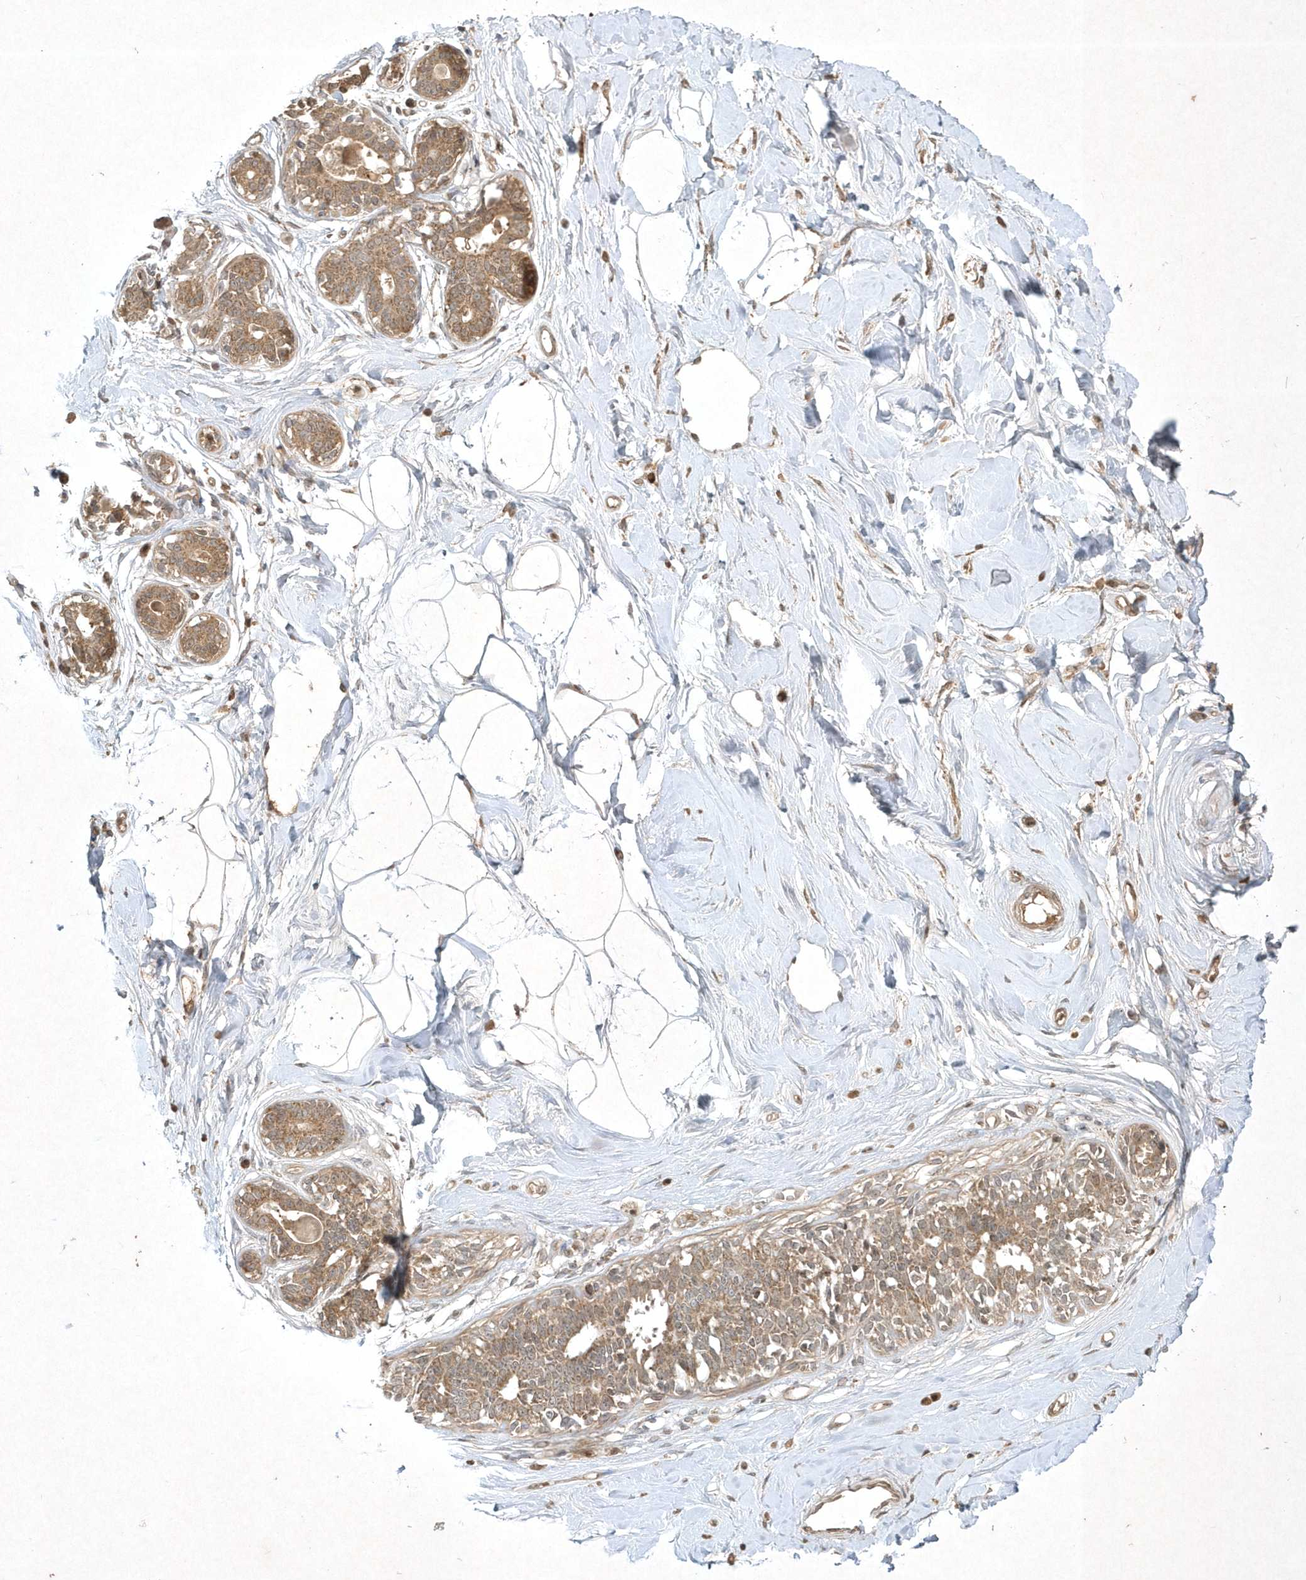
{"staining": {"intensity": "weak", "quantity": ">75%", "location": "cytoplasmic/membranous"}, "tissue": "breast", "cell_type": "Adipocytes", "image_type": "normal", "snomed": [{"axis": "morphology", "description": "Normal tissue, NOS"}, {"axis": "topography", "description": "Breast"}], "caption": "About >75% of adipocytes in normal breast reveal weak cytoplasmic/membranous protein positivity as visualized by brown immunohistochemical staining.", "gene": "PLTP", "patient": {"sex": "female", "age": 45}}